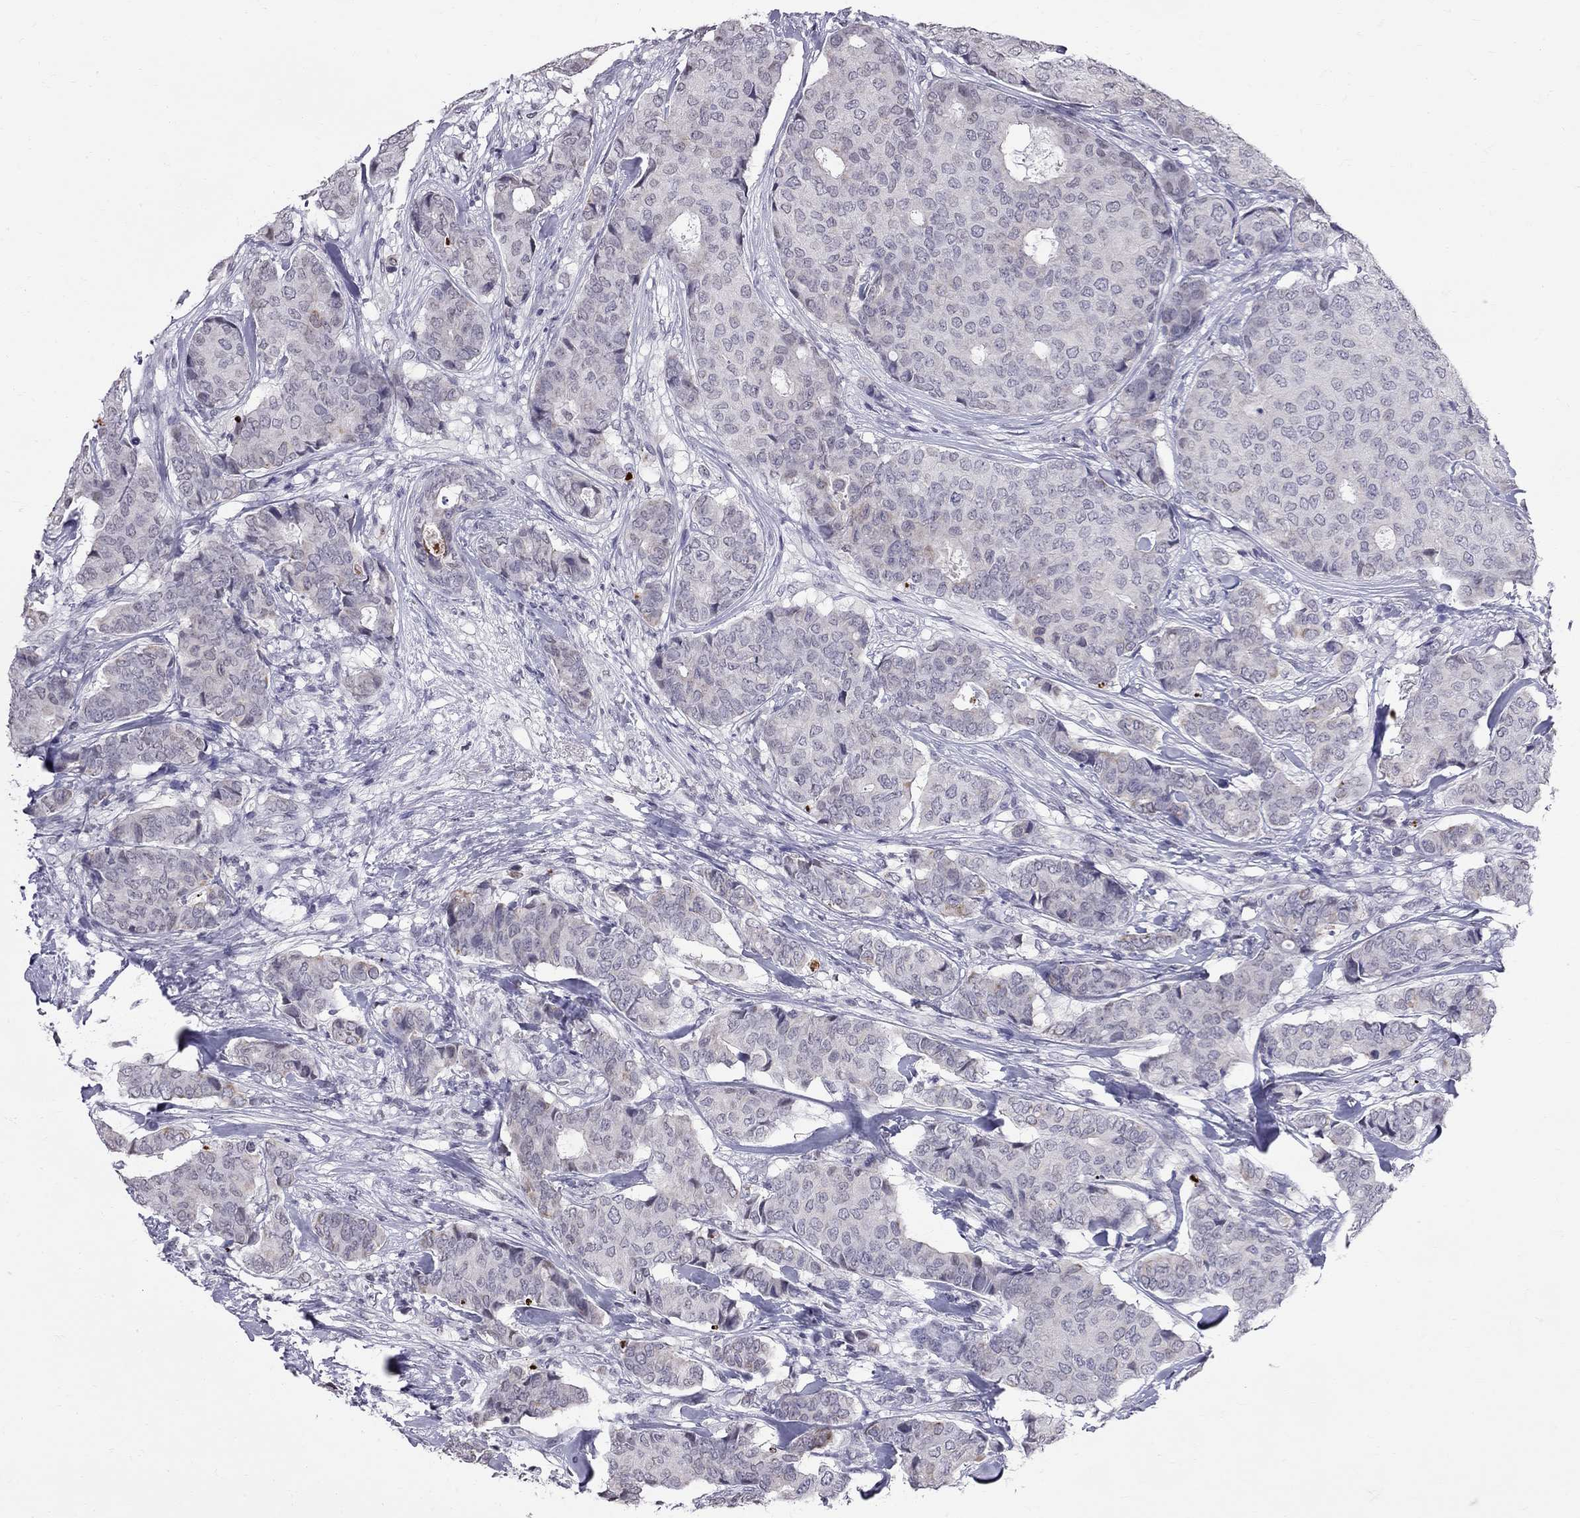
{"staining": {"intensity": "weak", "quantity": "<25%", "location": "cytoplasmic/membranous"}, "tissue": "breast cancer", "cell_type": "Tumor cells", "image_type": "cancer", "snomed": [{"axis": "morphology", "description": "Duct carcinoma"}, {"axis": "topography", "description": "Breast"}], "caption": "Breast infiltrating ductal carcinoma was stained to show a protein in brown. There is no significant expression in tumor cells.", "gene": "MUC15", "patient": {"sex": "female", "age": 75}}